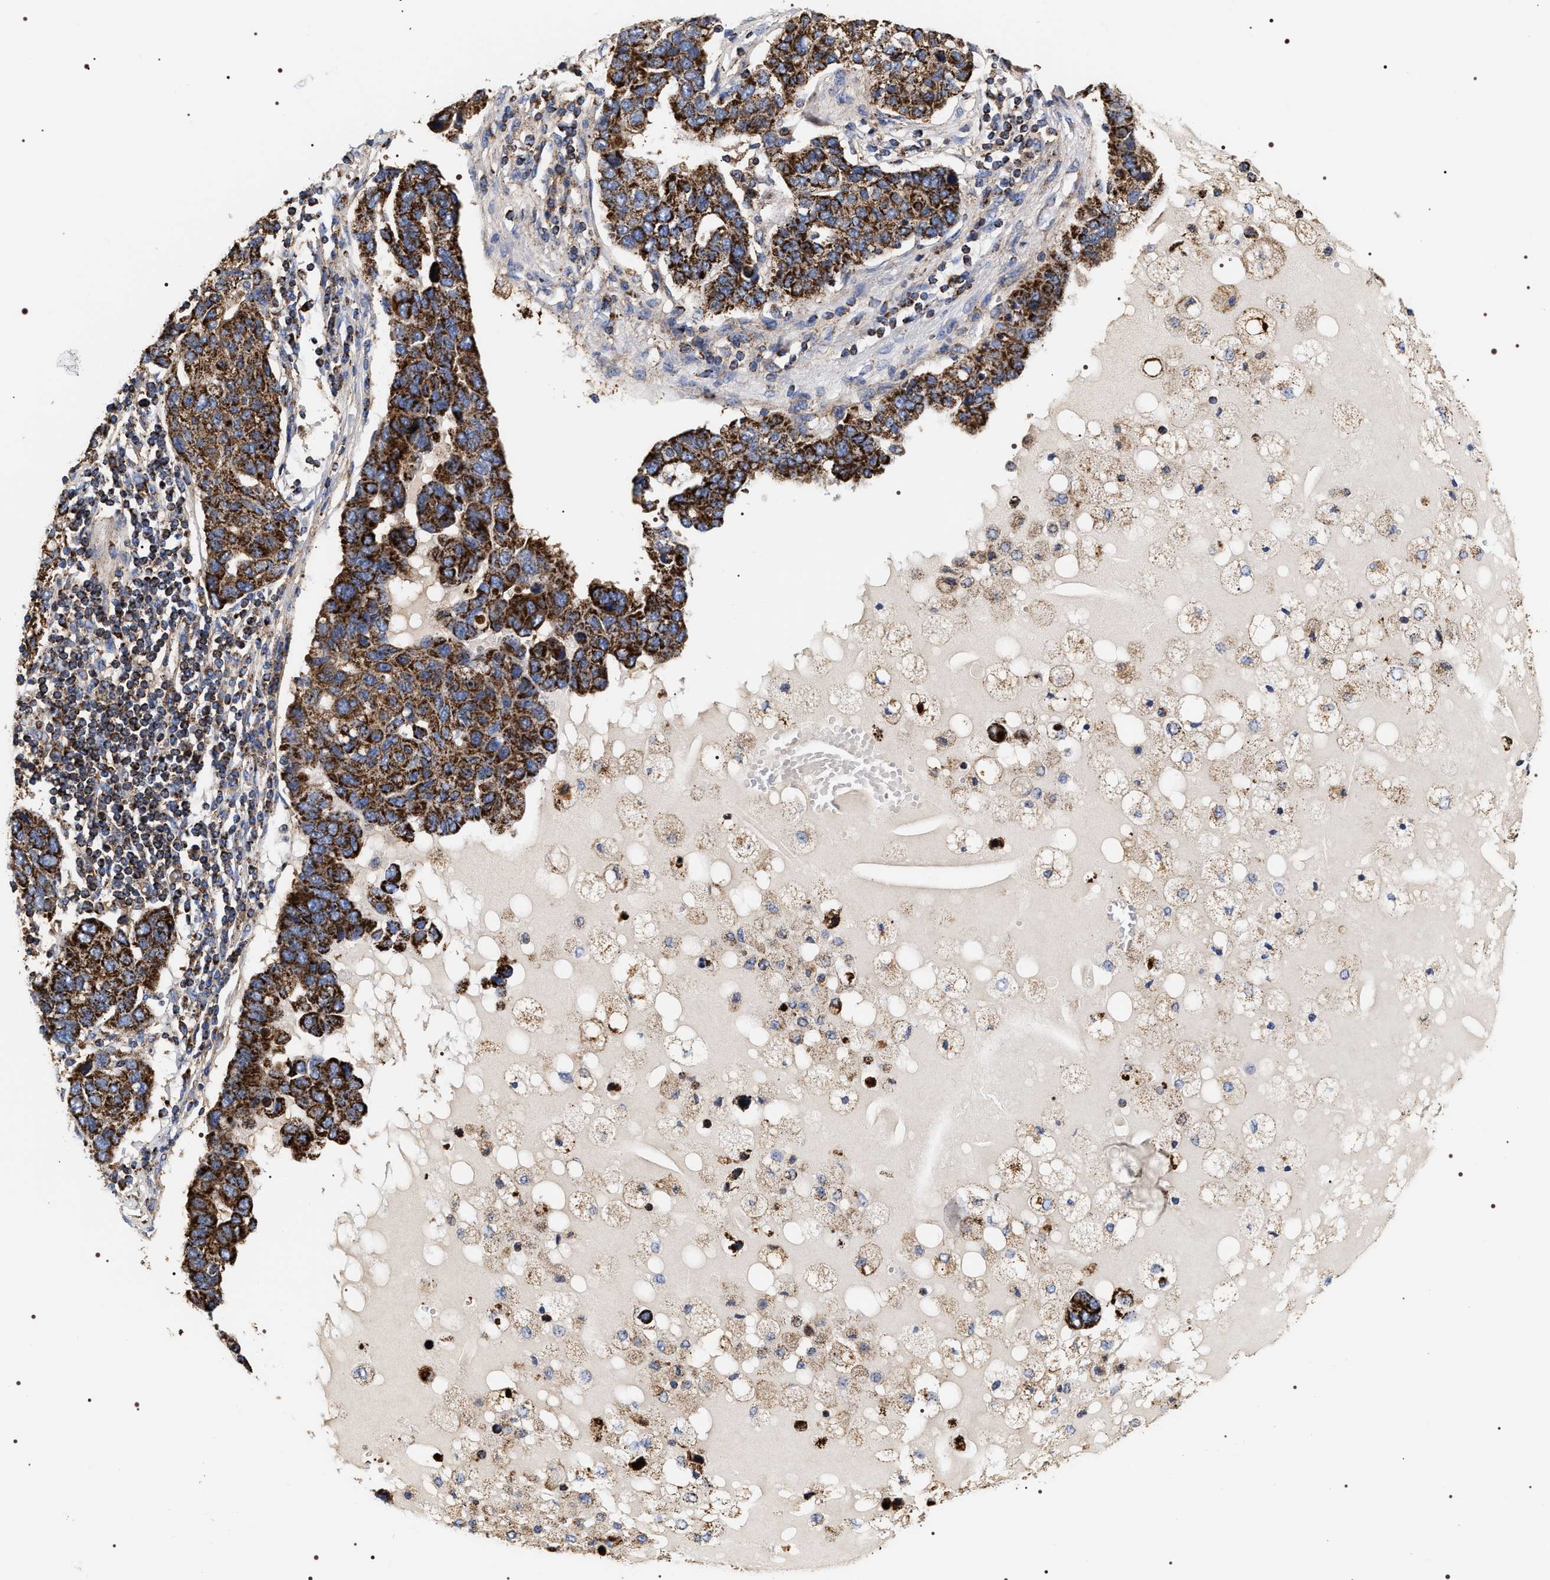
{"staining": {"intensity": "strong", "quantity": ">75%", "location": "cytoplasmic/membranous"}, "tissue": "pancreatic cancer", "cell_type": "Tumor cells", "image_type": "cancer", "snomed": [{"axis": "morphology", "description": "Adenocarcinoma, NOS"}, {"axis": "topography", "description": "Pancreas"}], "caption": "Strong cytoplasmic/membranous expression is identified in about >75% of tumor cells in pancreatic cancer (adenocarcinoma). (DAB (3,3'-diaminobenzidine) = brown stain, brightfield microscopy at high magnification).", "gene": "COG5", "patient": {"sex": "female", "age": 61}}